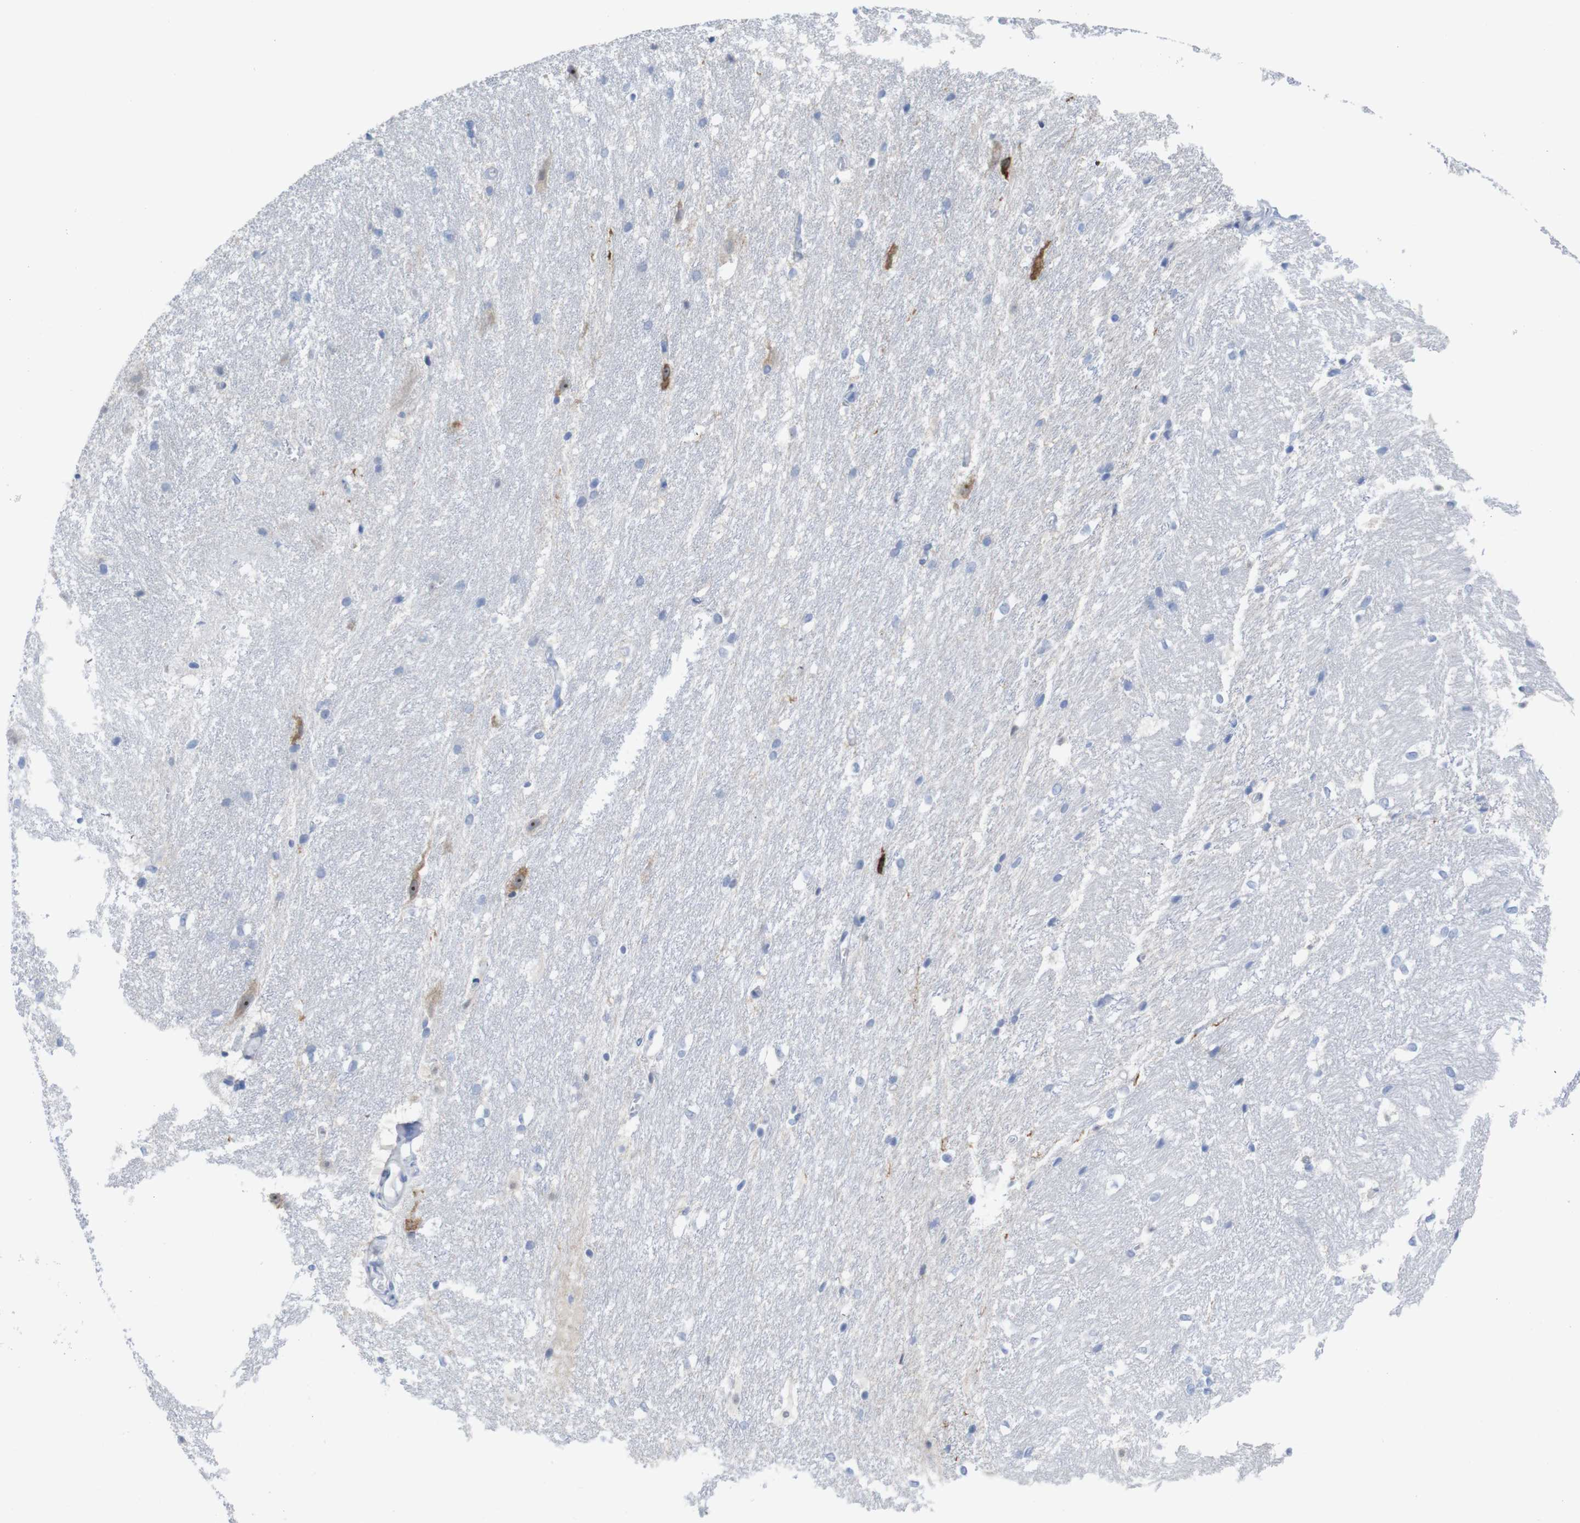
{"staining": {"intensity": "negative", "quantity": "none", "location": "none"}, "tissue": "hippocampus", "cell_type": "Glial cells", "image_type": "normal", "snomed": [{"axis": "morphology", "description": "Normal tissue, NOS"}, {"axis": "topography", "description": "Hippocampus"}], "caption": "Immunohistochemical staining of benign hippocampus demonstrates no significant expression in glial cells.", "gene": "PNMA1", "patient": {"sex": "female", "age": 19}}